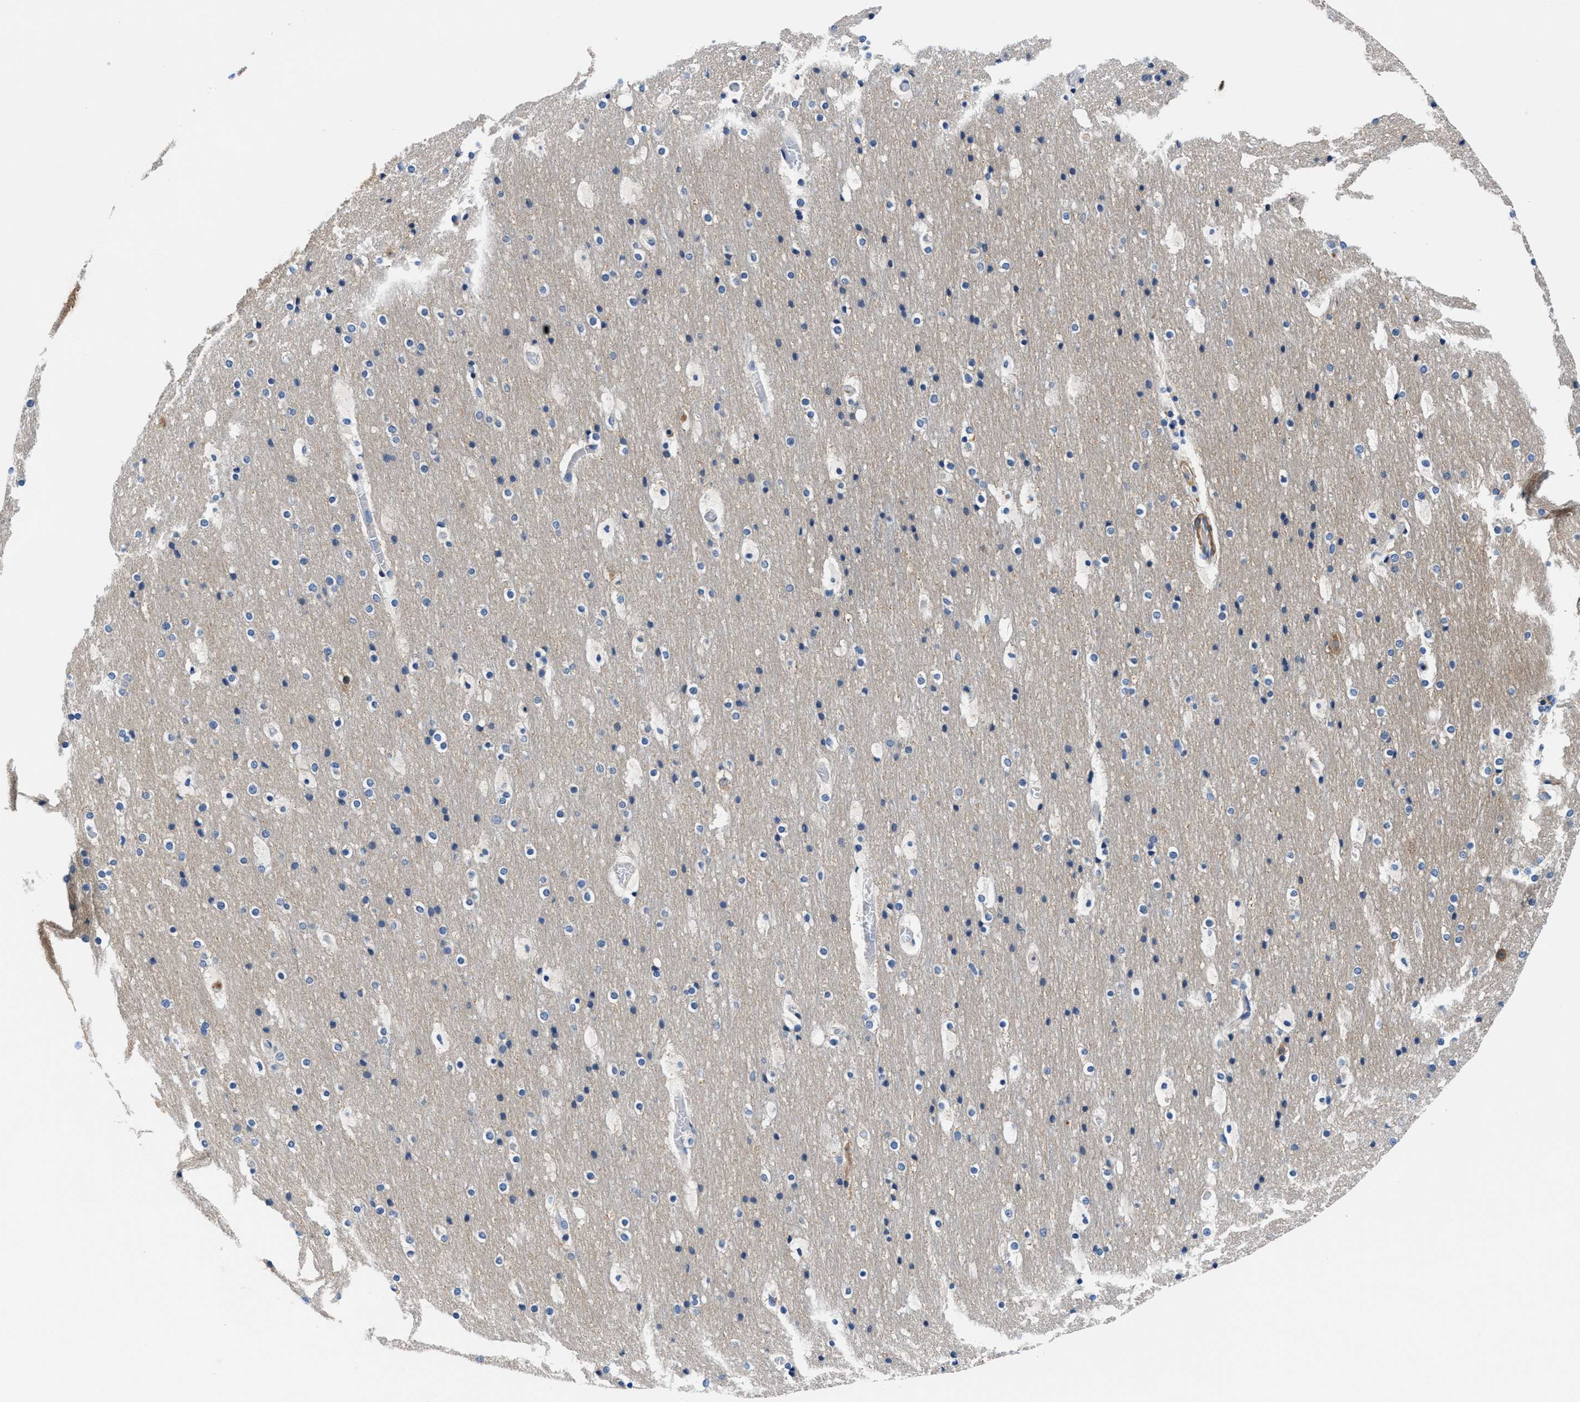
{"staining": {"intensity": "moderate", "quantity": ">75%", "location": "cytoplasmic/membranous"}, "tissue": "cerebral cortex", "cell_type": "Endothelial cells", "image_type": "normal", "snomed": [{"axis": "morphology", "description": "Normal tissue, NOS"}, {"axis": "topography", "description": "Cerebral cortex"}], "caption": "Immunohistochemistry micrograph of benign cerebral cortex stained for a protein (brown), which displays medium levels of moderate cytoplasmic/membranous staining in approximately >75% of endothelial cells.", "gene": "PARG", "patient": {"sex": "male", "age": 57}}